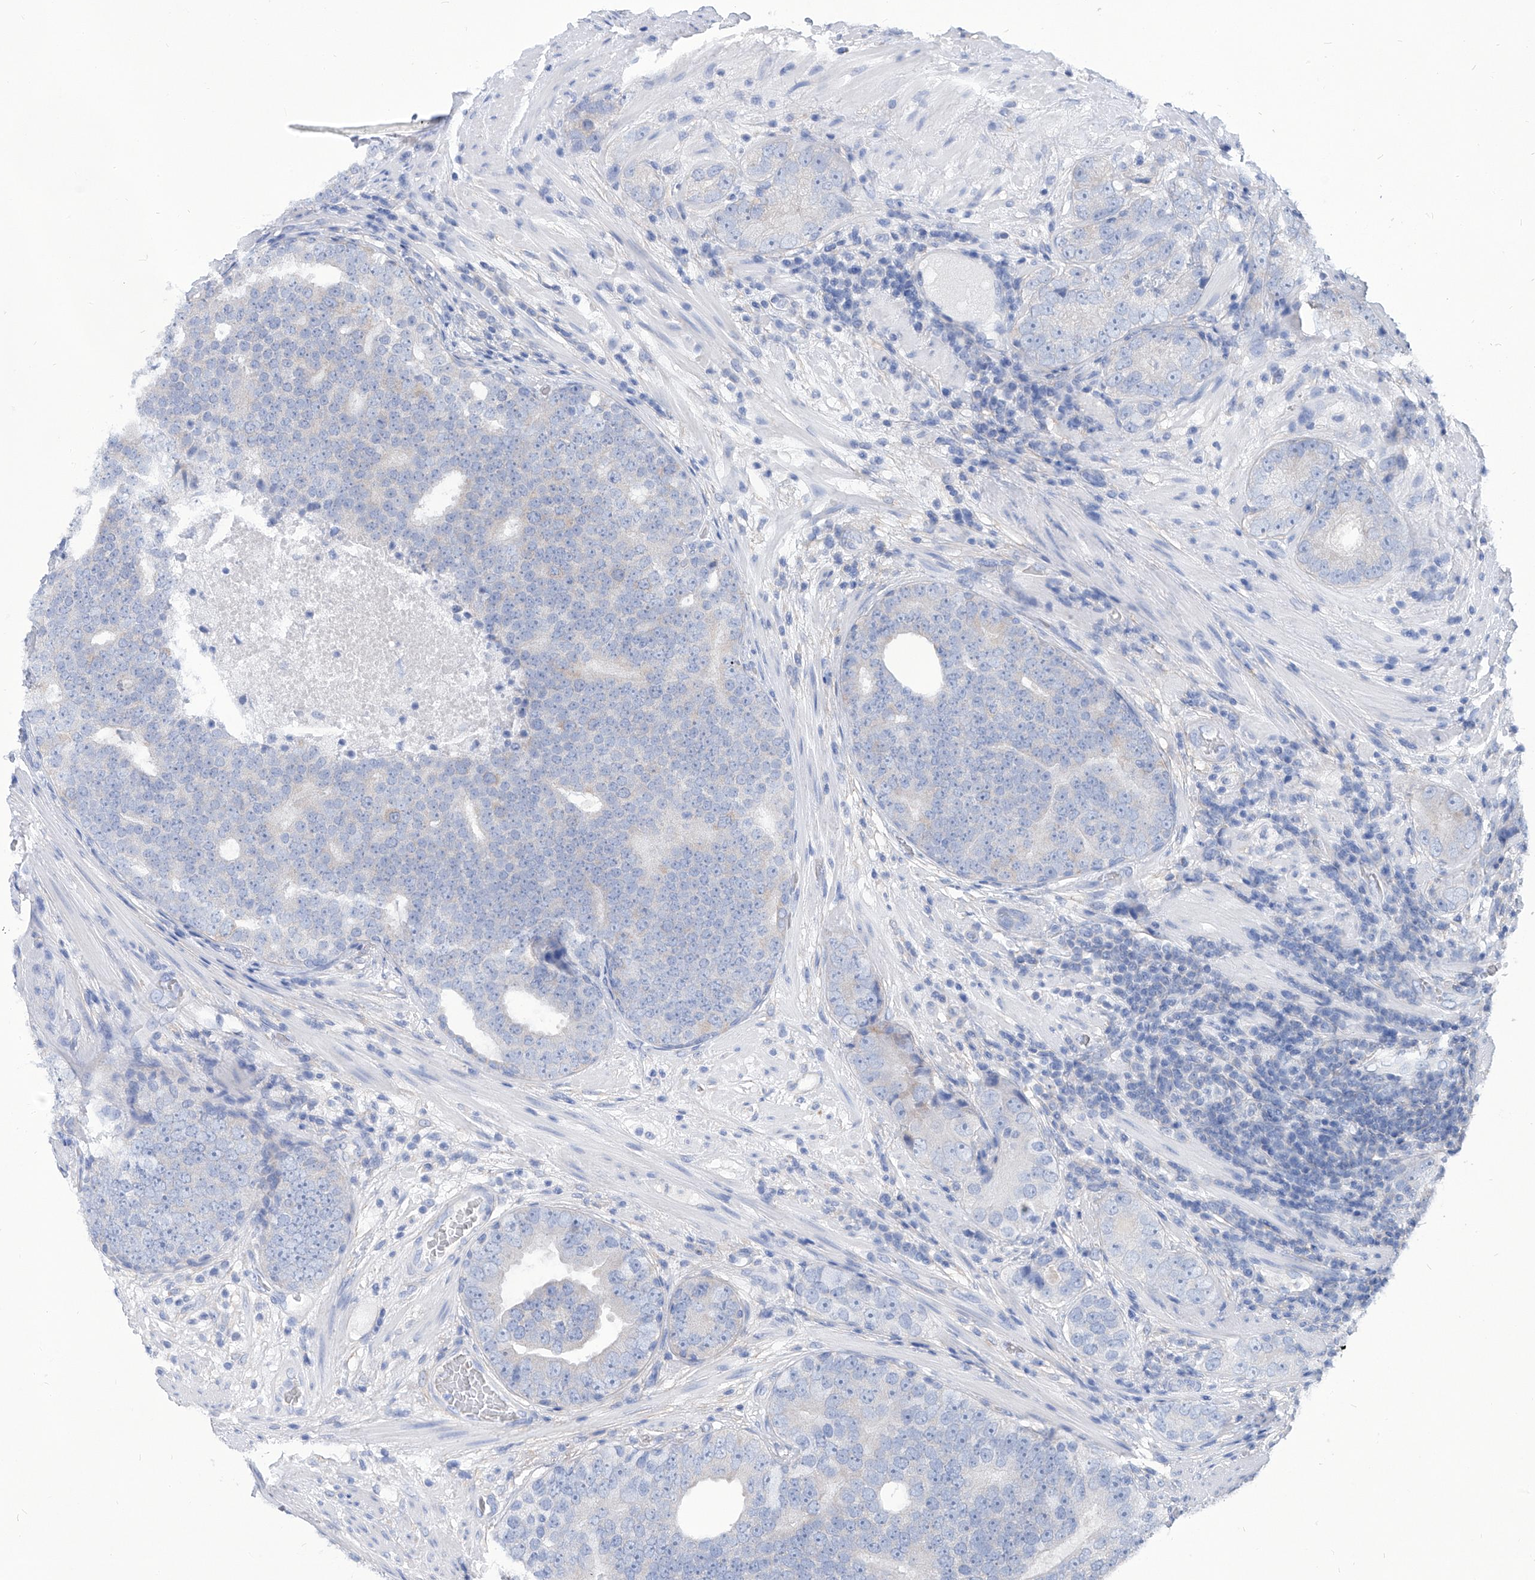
{"staining": {"intensity": "negative", "quantity": "none", "location": "none"}, "tissue": "prostate cancer", "cell_type": "Tumor cells", "image_type": "cancer", "snomed": [{"axis": "morphology", "description": "Adenocarcinoma, High grade"}, {"axis": "topography", "description": "Prostate"}], "caption": "Immunohistochemical staining of human high-grade adenocarcinoma (prostate) demonstrates no significant positivity in tumor cells.", "gene": "AKAP10", "patient": {"sex": "male", "age": 56}}